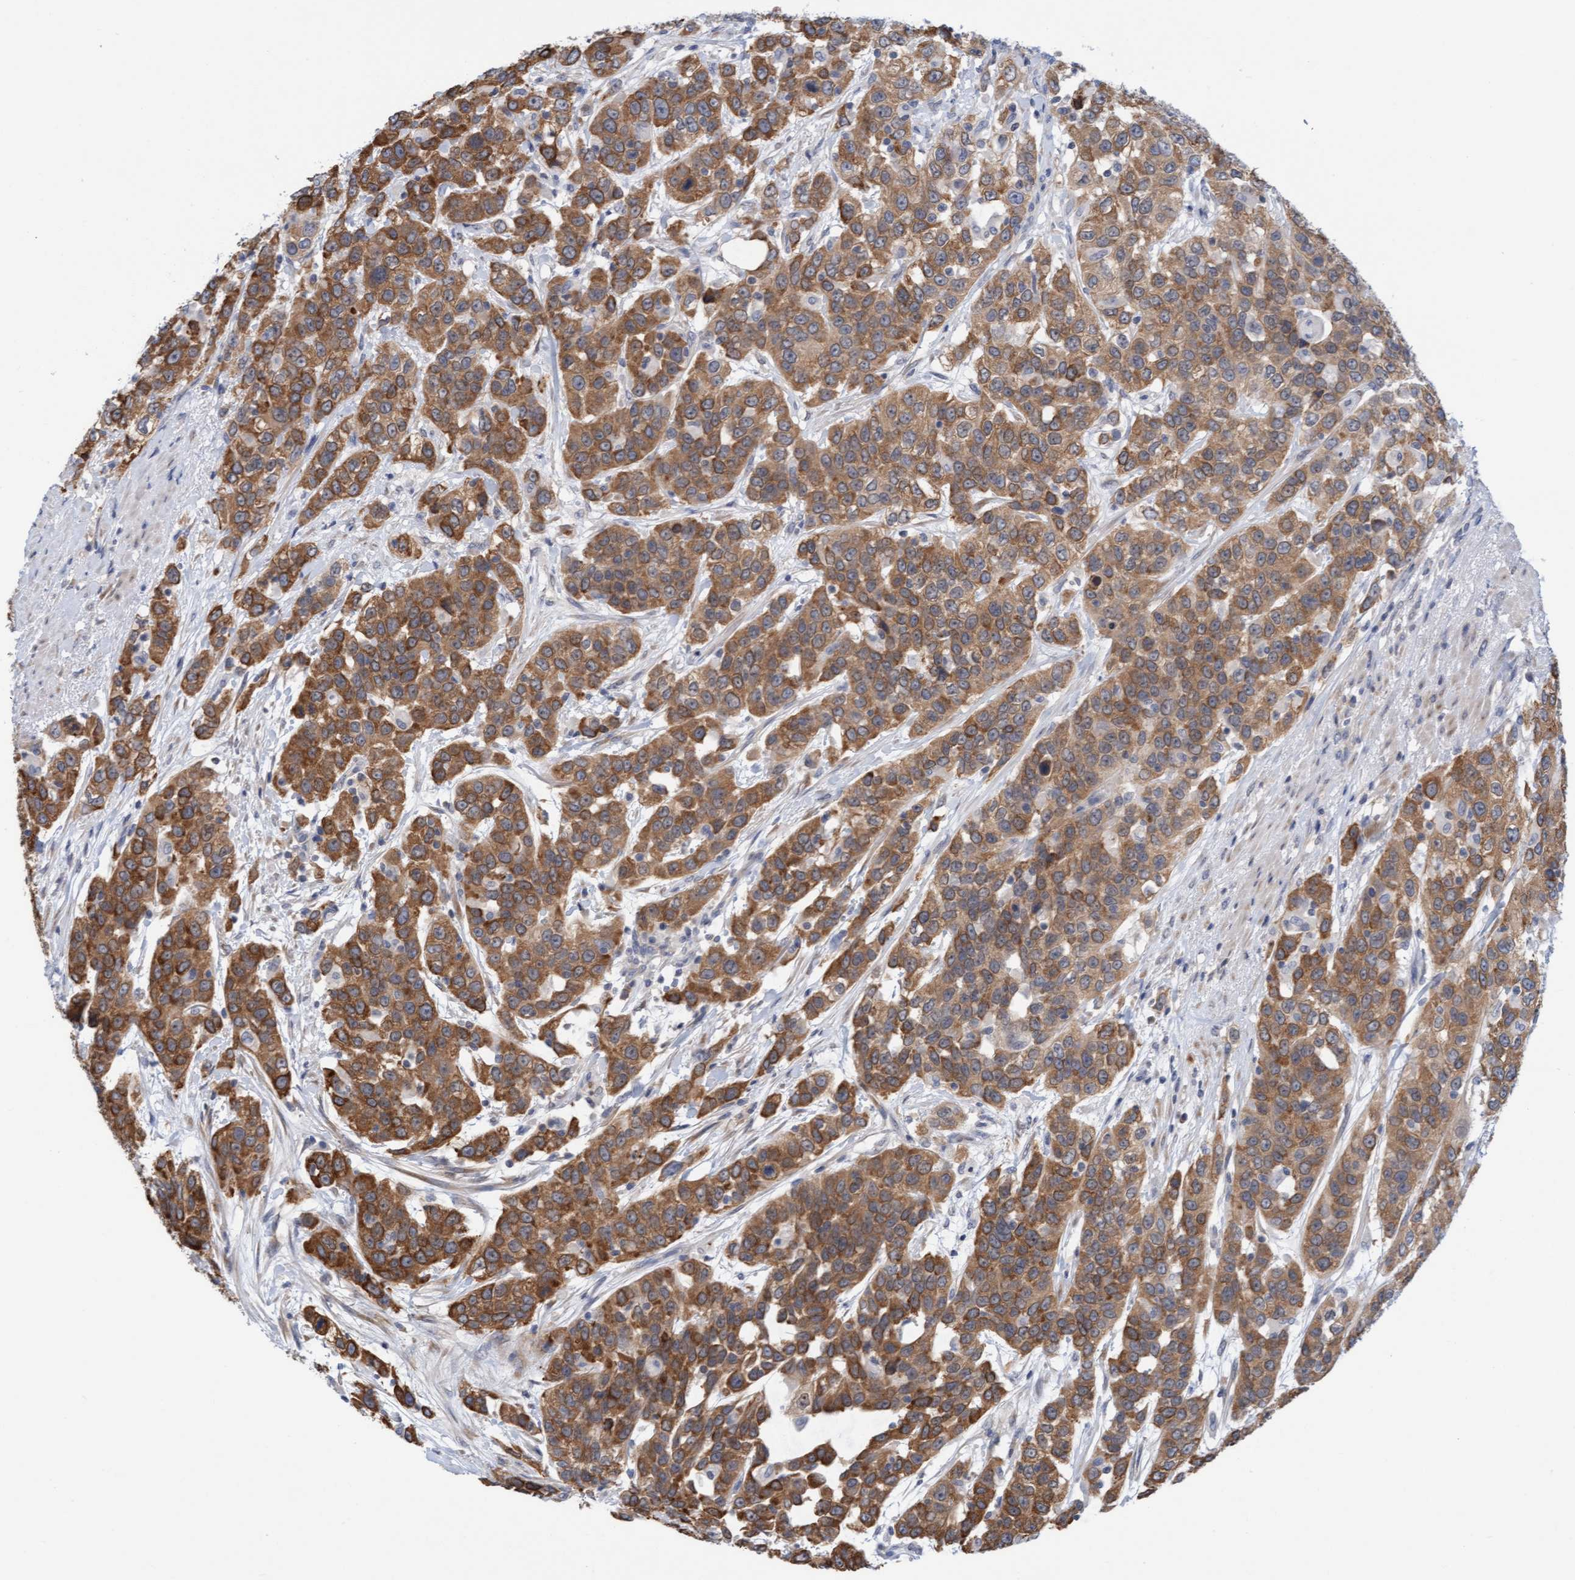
{"staining": {"intensity": "moderate", "quantity": ">75%", "location": "cytoplasmic/membranous"}, "tissue": "urothelial cancer", "cell_type": "Tumor cells", "image_type": "cancer", "snomed": [{"axis": "morphology", "description": "Urothelial carcinoma, High grade"}, {"axis": "topography", "description": "Urinary bladder"}], "caption": "Human urothelial cancer stained with a protein marker demonstrates moderate staining in tumor cells.", "gene": "AMZ2", "patient": {"sex": "female", "age": 80}}